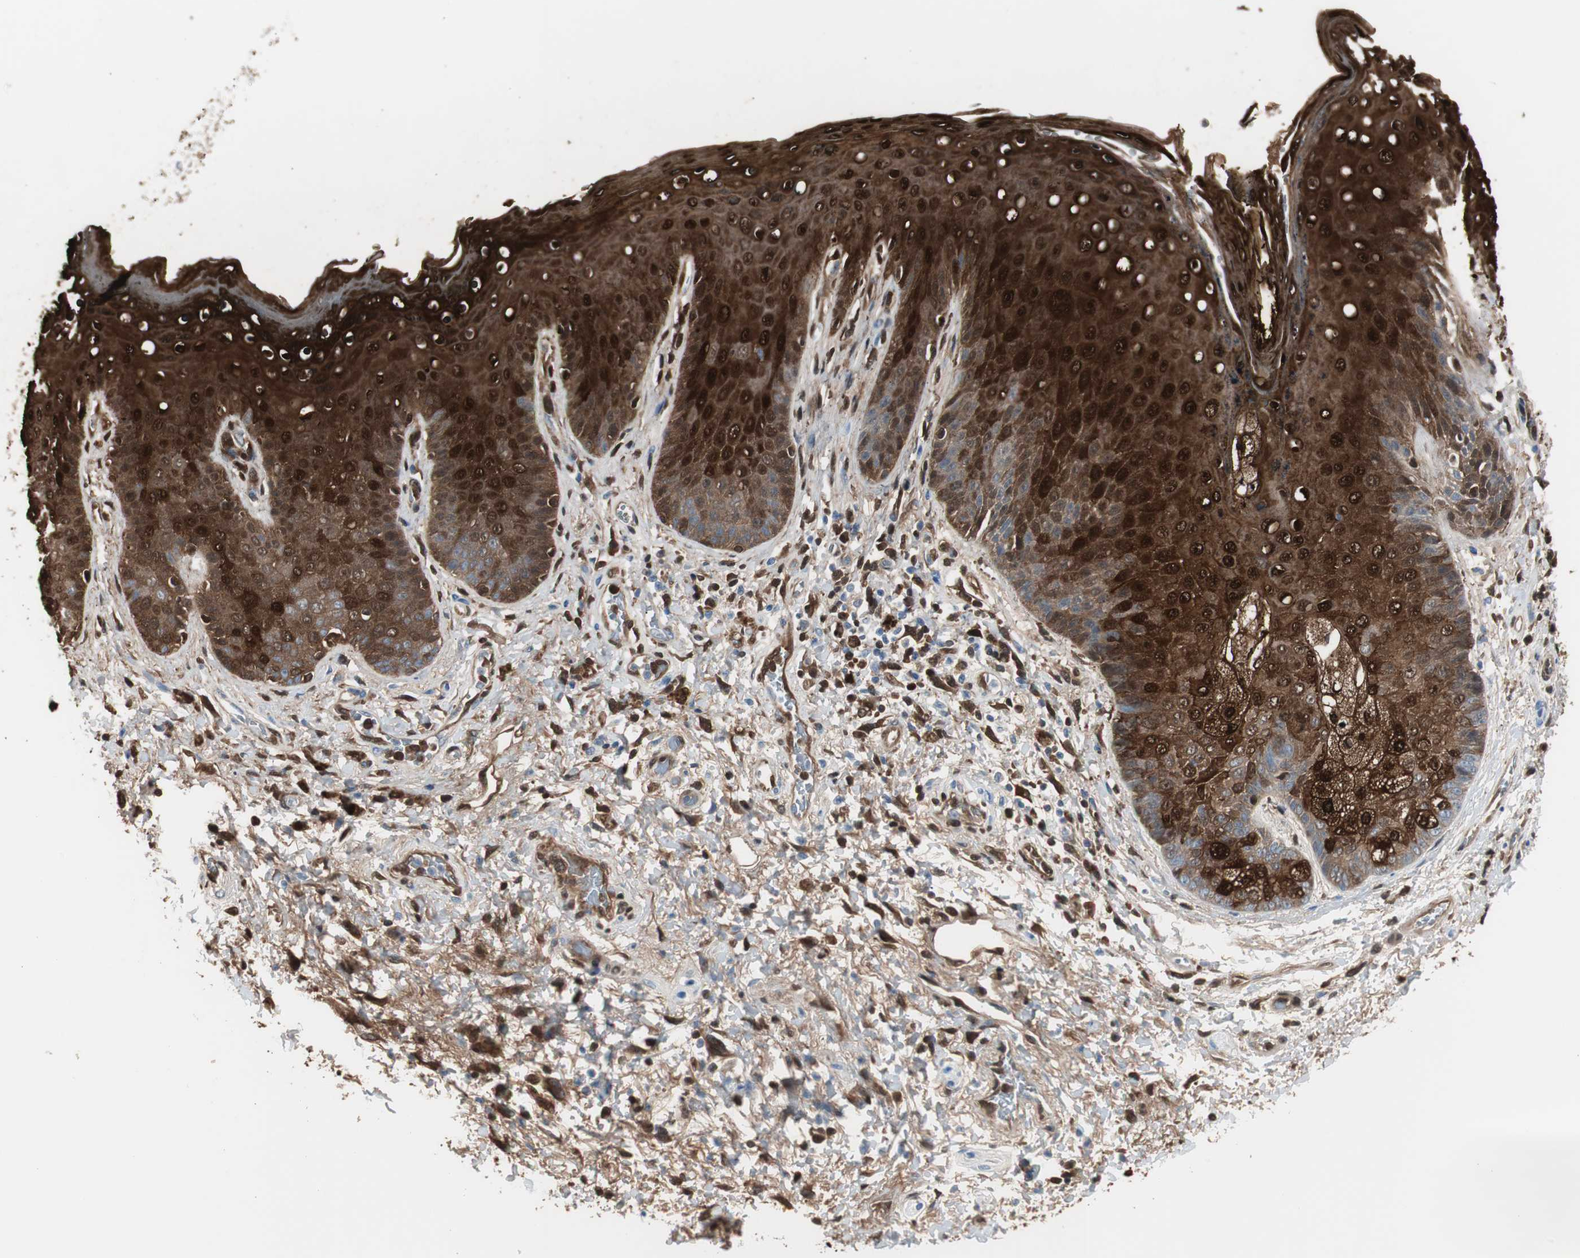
{"staining": {"intensity": "strong", "quantity": ">75%", "location": "cytoplasmic/membranous,nuclear"}, "tissue": "skin", "cell_type": "Epidermal cells", "image_type": "normal", "snomed": [{"axis": "morphology", "description": "Normal tissue, NOS"}, {"axis": "topography", "description": "Anal"}], "caption": "Immunohistochemistry (IHC) photomicrograph of normal skin stained for a protein (brown), which reveals high levels of strong cytoplasmic/membranous,nuclear positivity in approximately >75% of epidermal cells.", "gene": "S100A7A", "patient": {"sex": "female", "age": 46}}